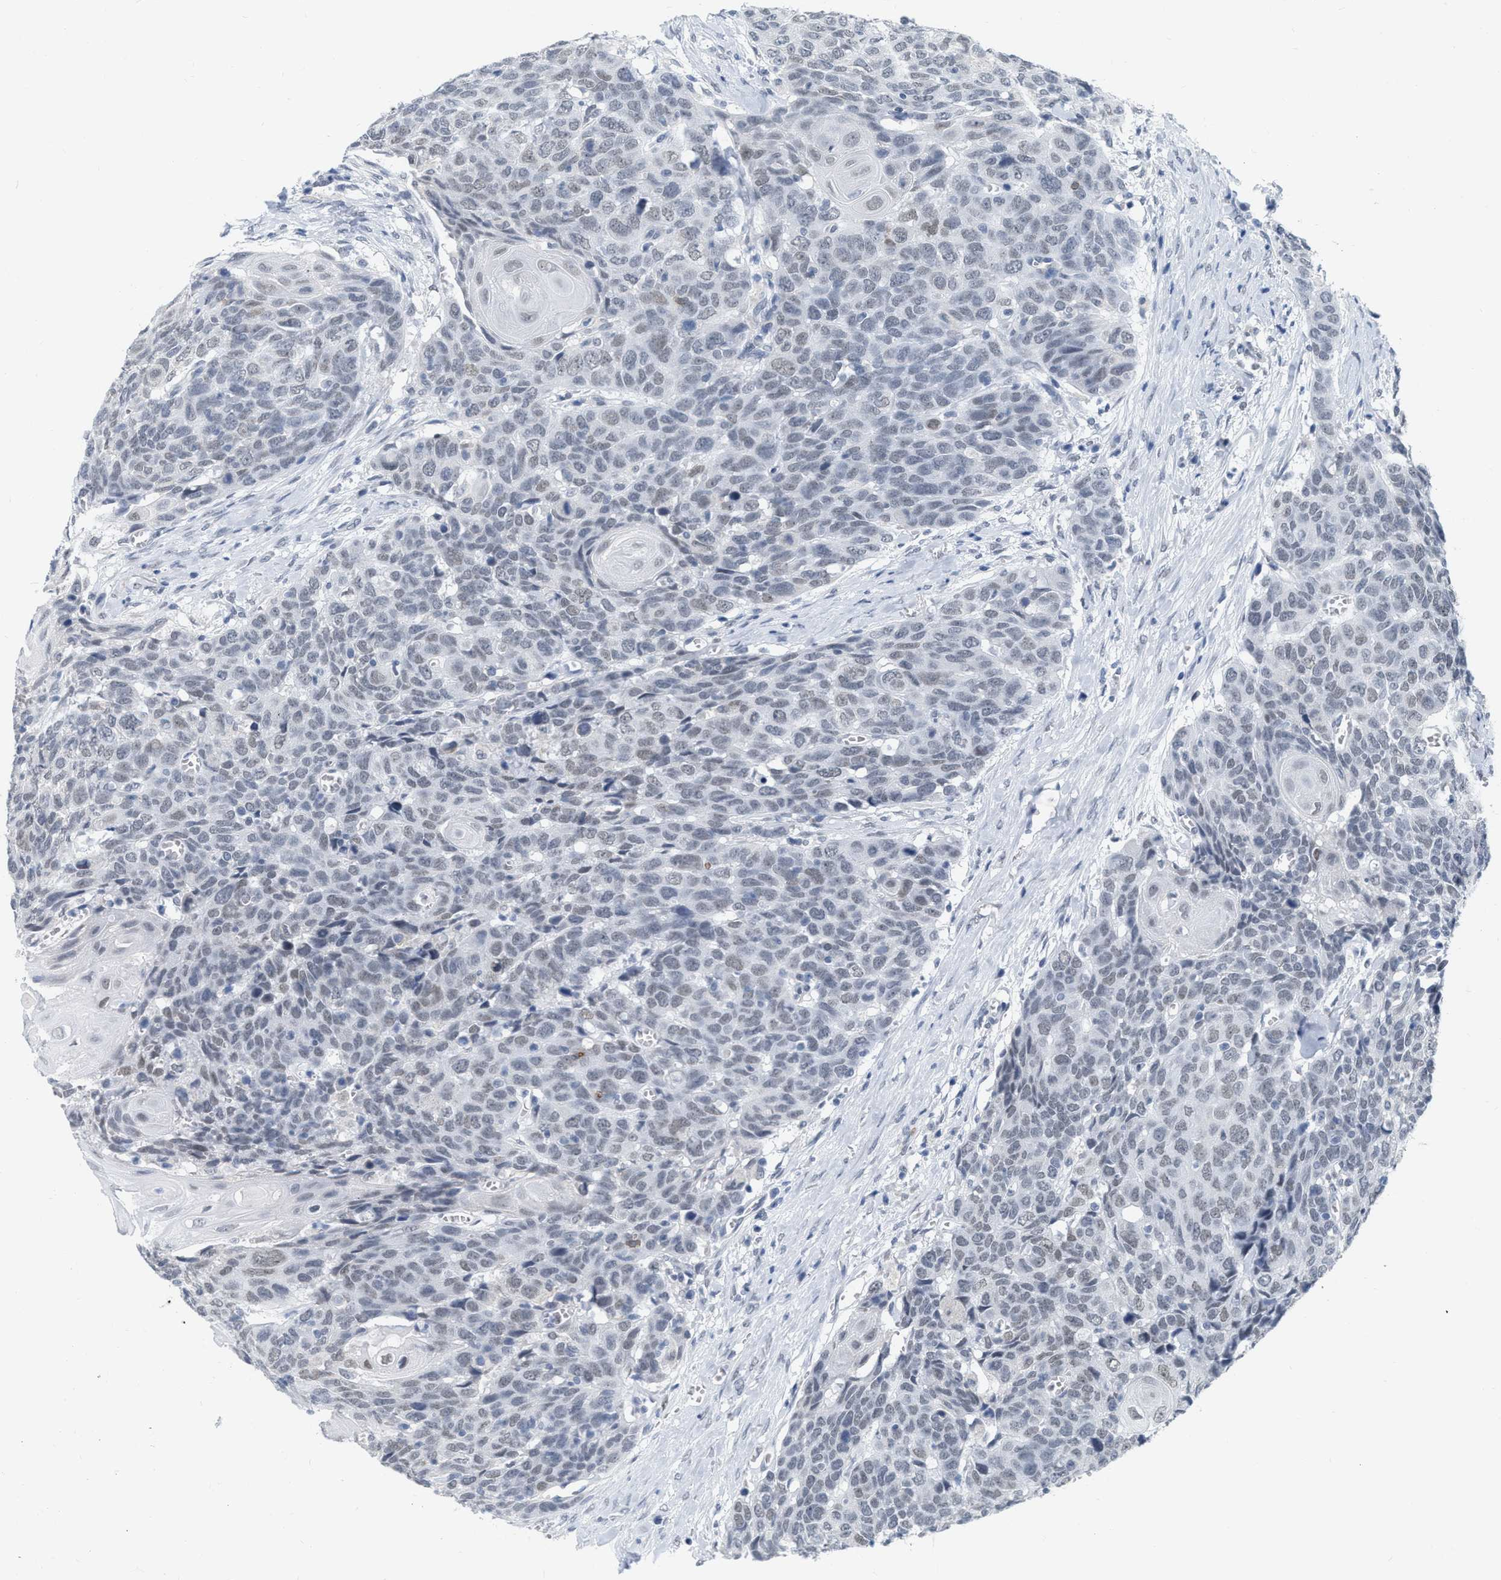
{"staining": {"intensity": "weak", "quantity": "<25%", "location": "nuclear"}, "tissue": "head and neck cancer", "cell_type": "Tumor cells", "image_type": "cancer", "snomed": [{"axis": "morphology", "description": "Squamous cell carcinoma, NOS"}, {"axis": "topography", "description": "Head-Neck"}], "caption": "IHC histopathology image of human squamous cell carcinoma (head and neck) stained for a protein (brown), which reveals no positivity in tumor cells.", "gene": "XIRP1", "patient": {"sex": "male", "age": 66}}